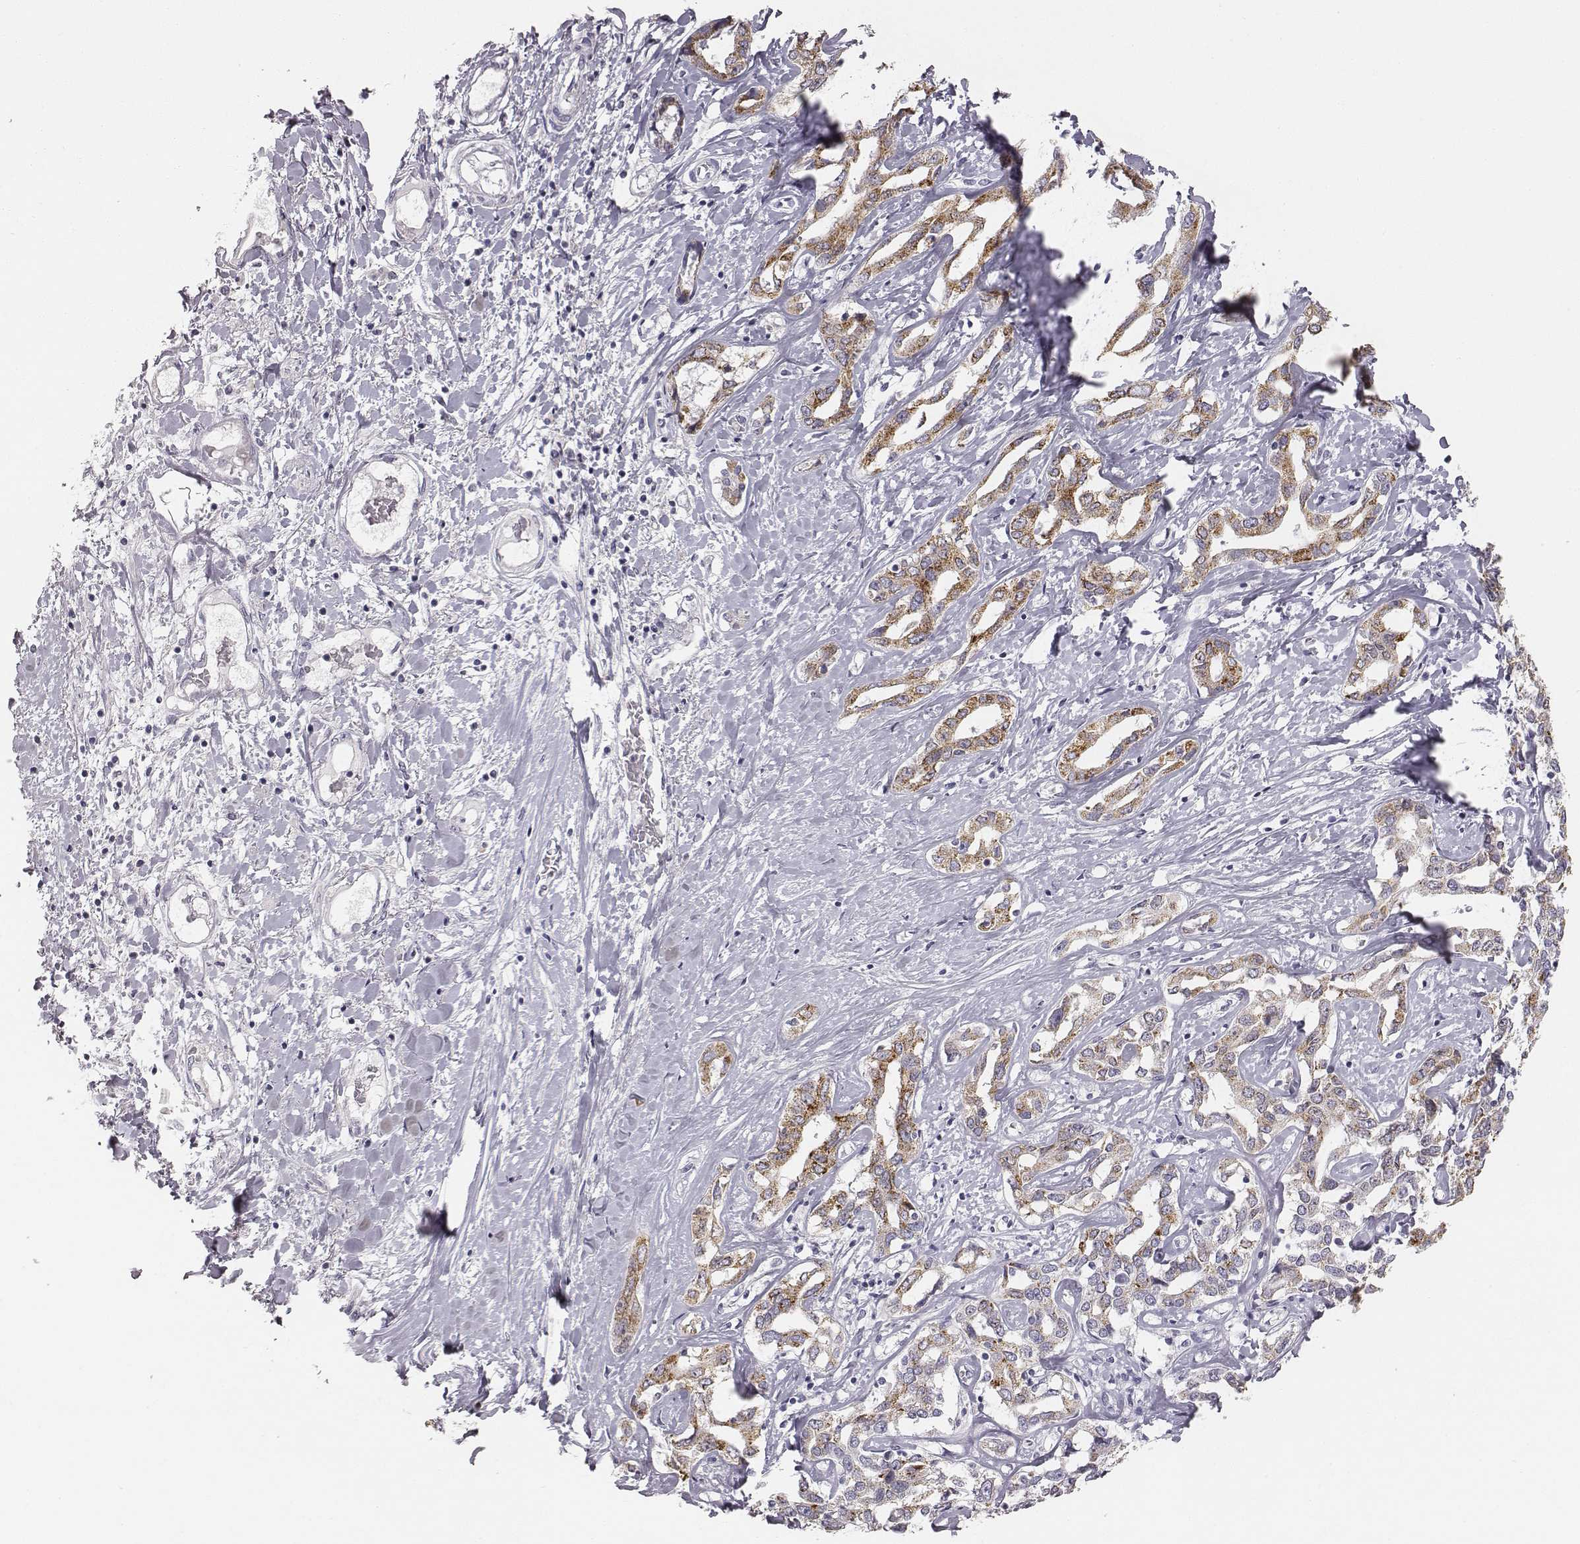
{"staining": {"intensity": "moderate", "quantity": ">75%", "location": "cytoplasmic/membranous"}, "tissue": "liver cancer", "cell_type": "Tumor cells", "image_type": "cancer", "snomed": [{"axis": "morphology", "description": "Cholangiocarcinoma"}, {"axis": "topography", "description": "Liver"}], "caption": "Liver cholangiocarcinoma stained for a protein (brown) shows moderate cytoplasmic/membranous positive positivity in about >75% of tumor cells.", "gene": "ABCD3", "patient": {"sex": "male", "age": 59}}